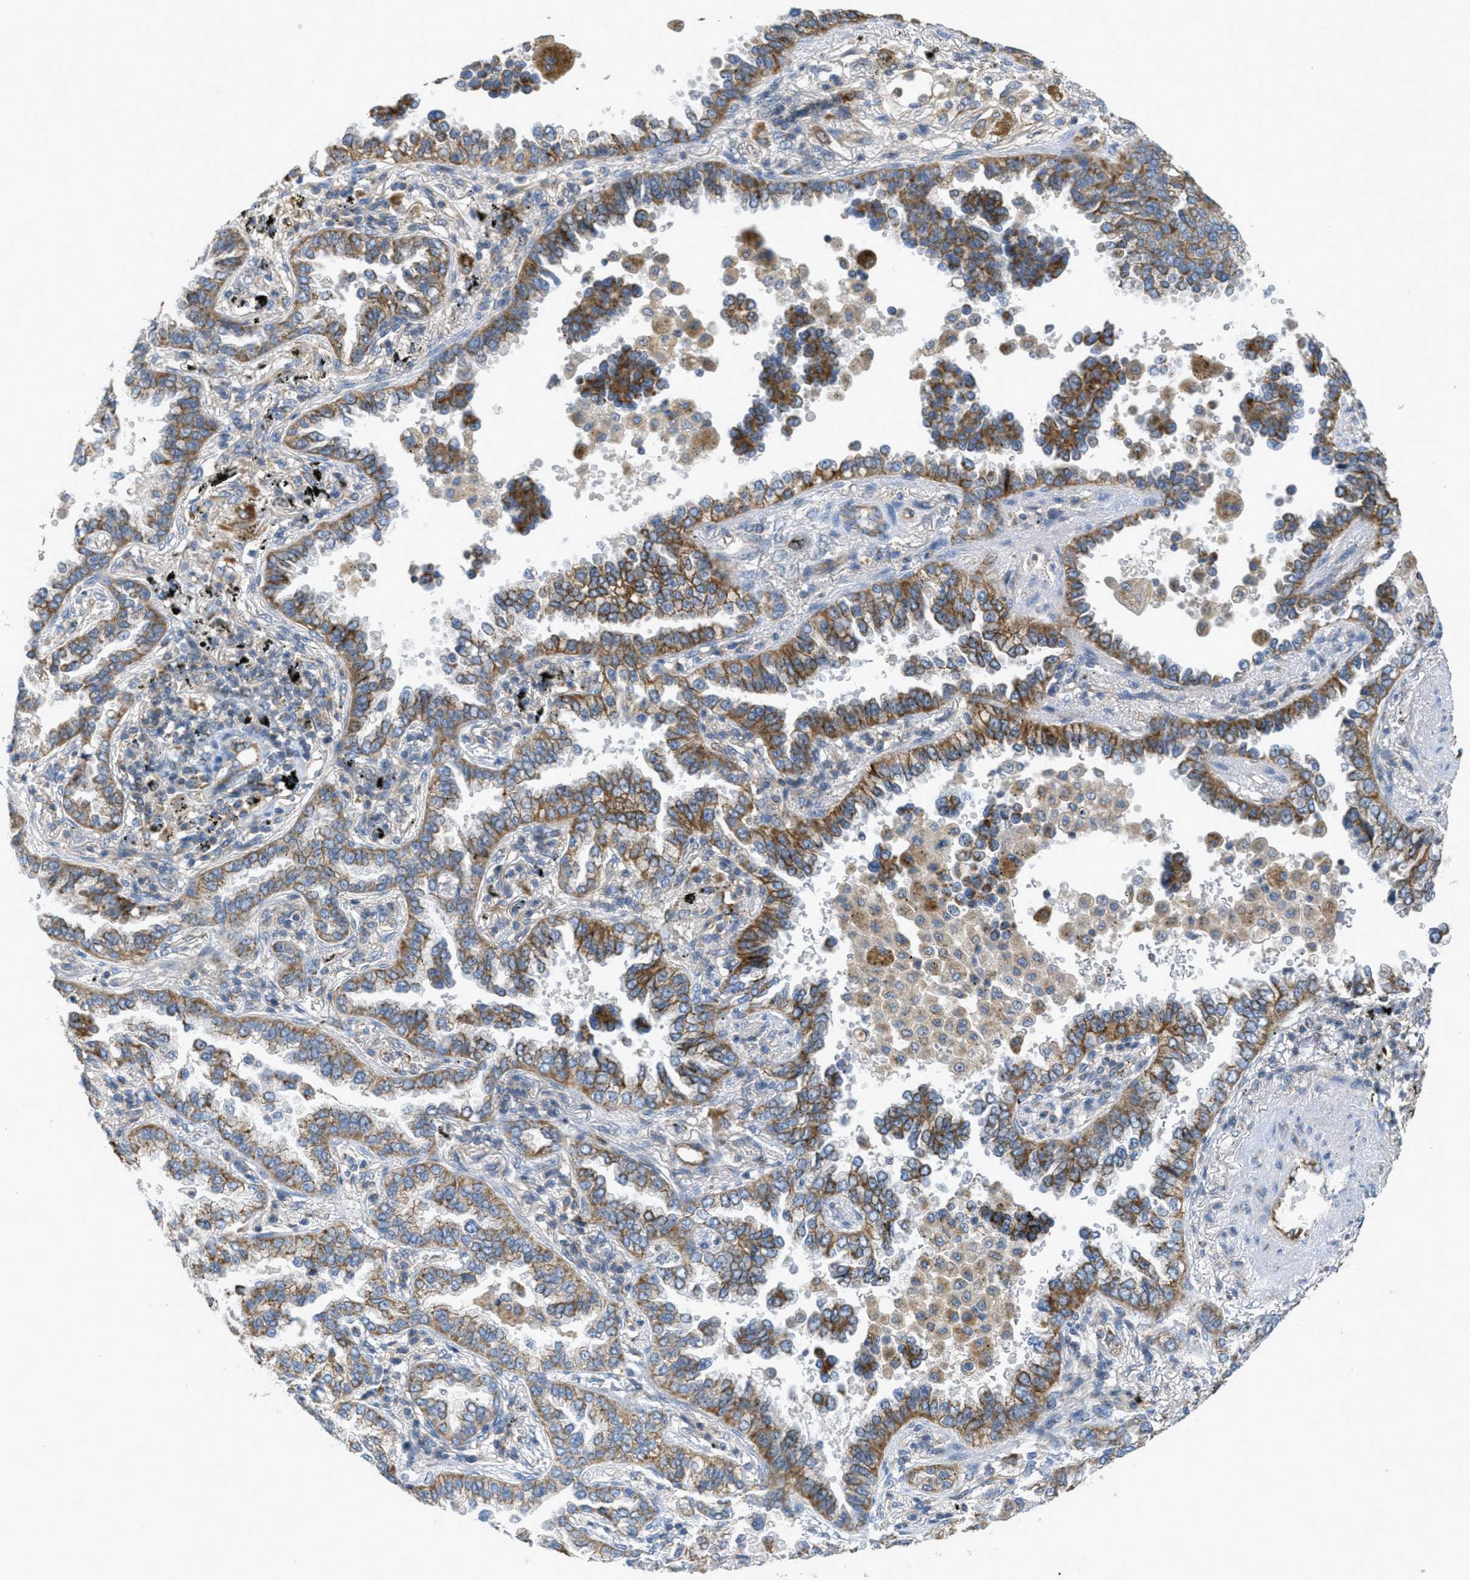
{"staining": {"intensity": "moderate", "quantity": ">75%", "location": "cytoplasmic/membranous"}, "tissue": "lung cancer", "cell_type": "Tumor cells", "image_type": "cancer", "snomed": [{"axis": "morphology", "description": "Normal tissue, NOS"}, {"axis": "morphology", "description": "Adenocarcinoma, NOS"}, {"axis": "topography", "description": "Lung"}], "caption": "High-magnification brightfield microscopy of lung adenocarcinoma stained with DAB (brown) and counterstained with hematoxylin (blue). tumor cells exhibit moderate cytoplasmic/membranous expression is seen in about>75% of cells.", "gene": "BTN3A1", "patient": {"sex": "male", "age": 59}}